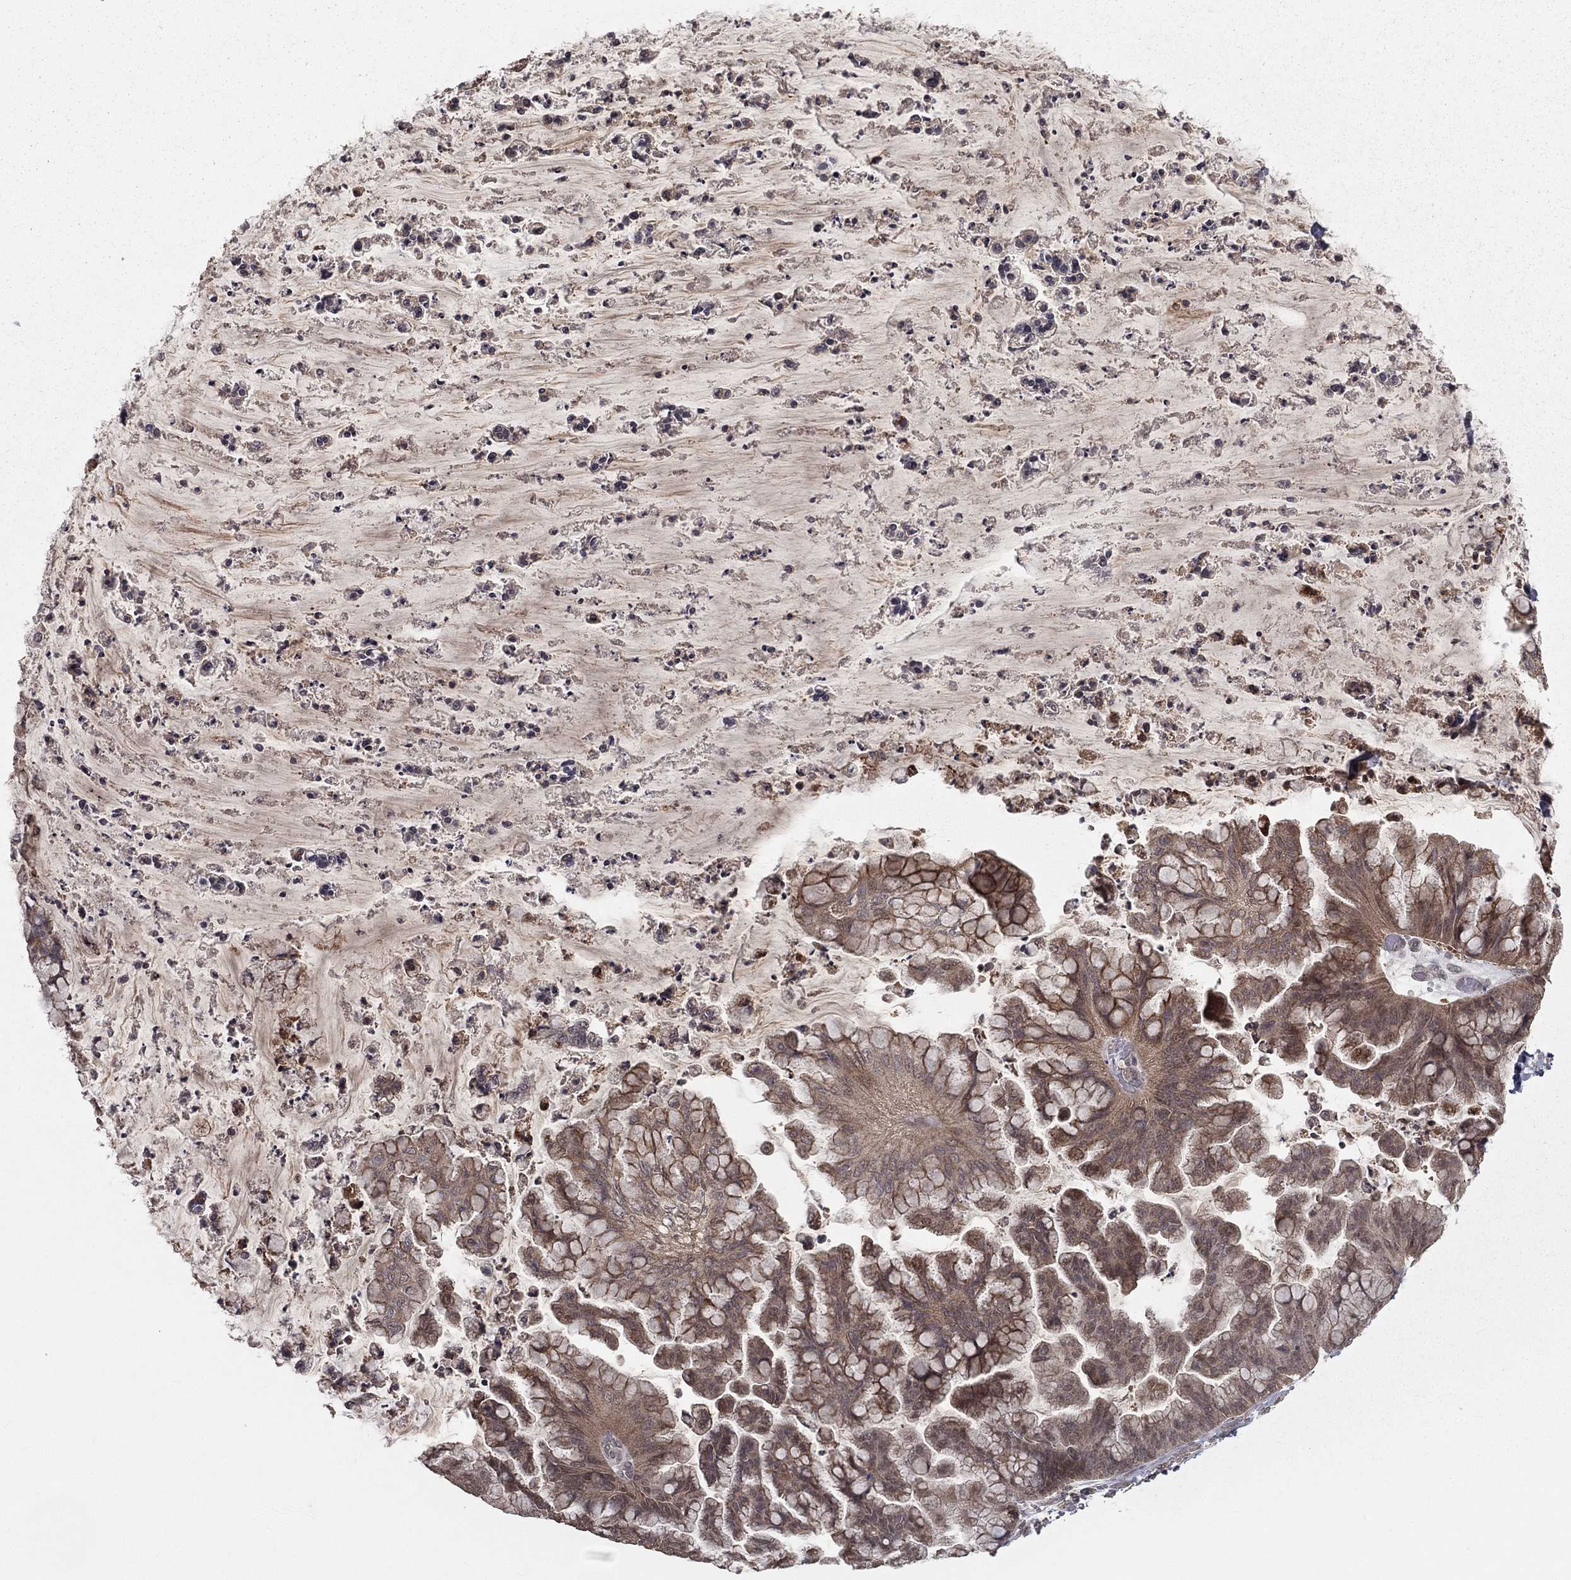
{"staining": {"intensity": "moderate", "quantity": "25%-75%", "location": "cytoplasmic/membranous"}, "tissue": "ovarian cancer", "cell_type": "Tumor cells", "image_type": "cancer", "snomed": [{"axis": "morphology", "description": "Cystadenocarcinoma, mucinous, NOS"}, {"axis": "topography", "description": "Ovary"}], "caption": "Mucinous cystadenocarcinoma (ovarian) was stained to show a protein in brown. There is medium levels of moderate cytoplasmic/membranous staining in about 25%-75% of tumor cells. (DAB (3,3'-diaminobenzidine) IHC, brown staining for protein, blue staining for nuclei).", "gene": "ZDHHC15", "patient": {"sex": "female", "age": 67}}